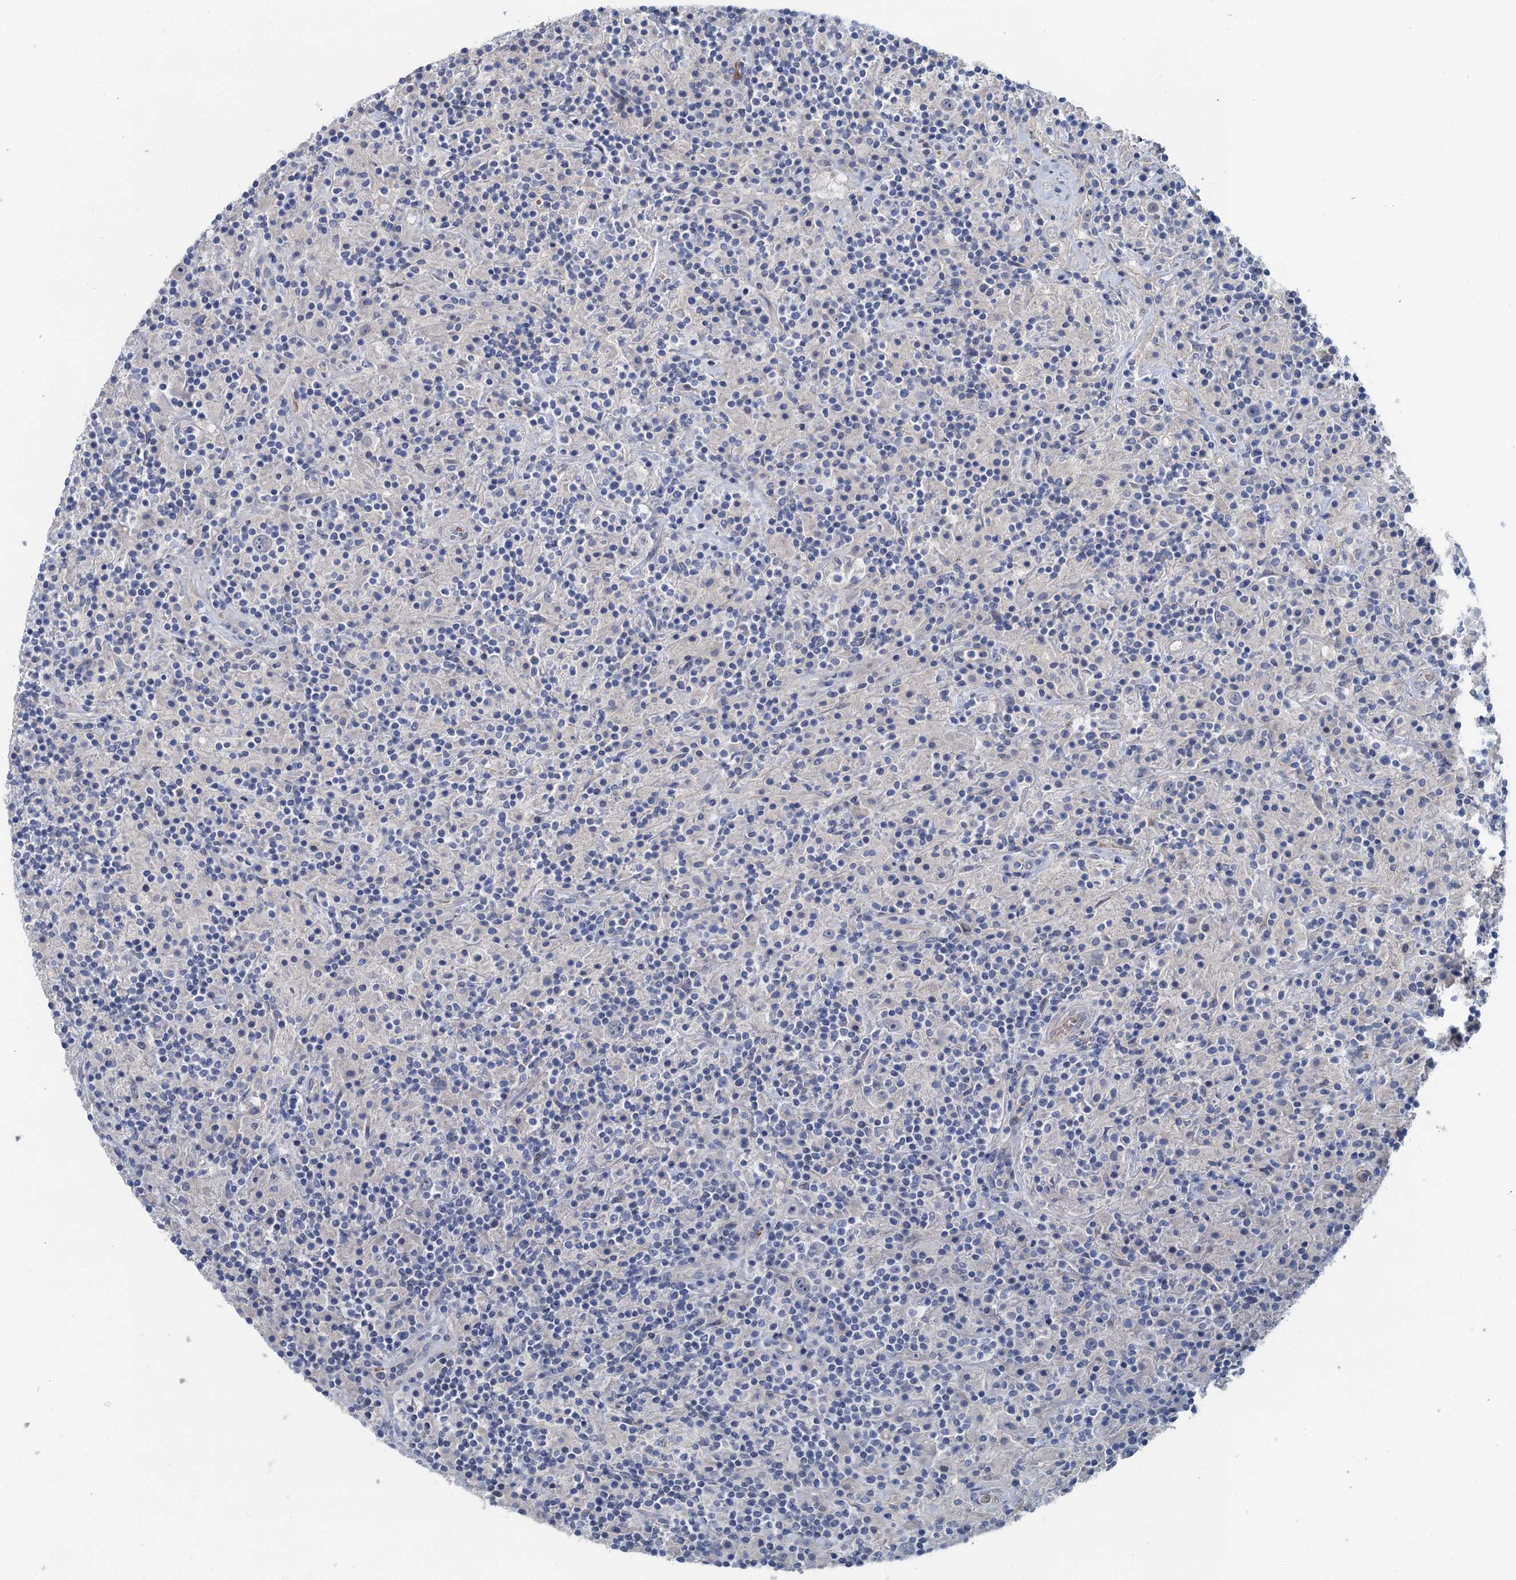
{"staining": {"intensity": "negative", "quantity": "none", "location": "none"}, "tissue": "lymphoma", "cell_type": "Tumor cells", "image_type": "cancer", "snomed": [{"axis": "morphology", "description": "Hodgkin's disease, NOS"}, {"axis": "topography", "description": "Lymph node"}], "caption": "Tumor cells show no significant staining in lymphoma. (DAB (3,3'-diaminobenzidine) IHC visualized using brightfield microscopy, high magnification).", "gene": "MYO16", "patient": {"sex": "male", "age": 70}}